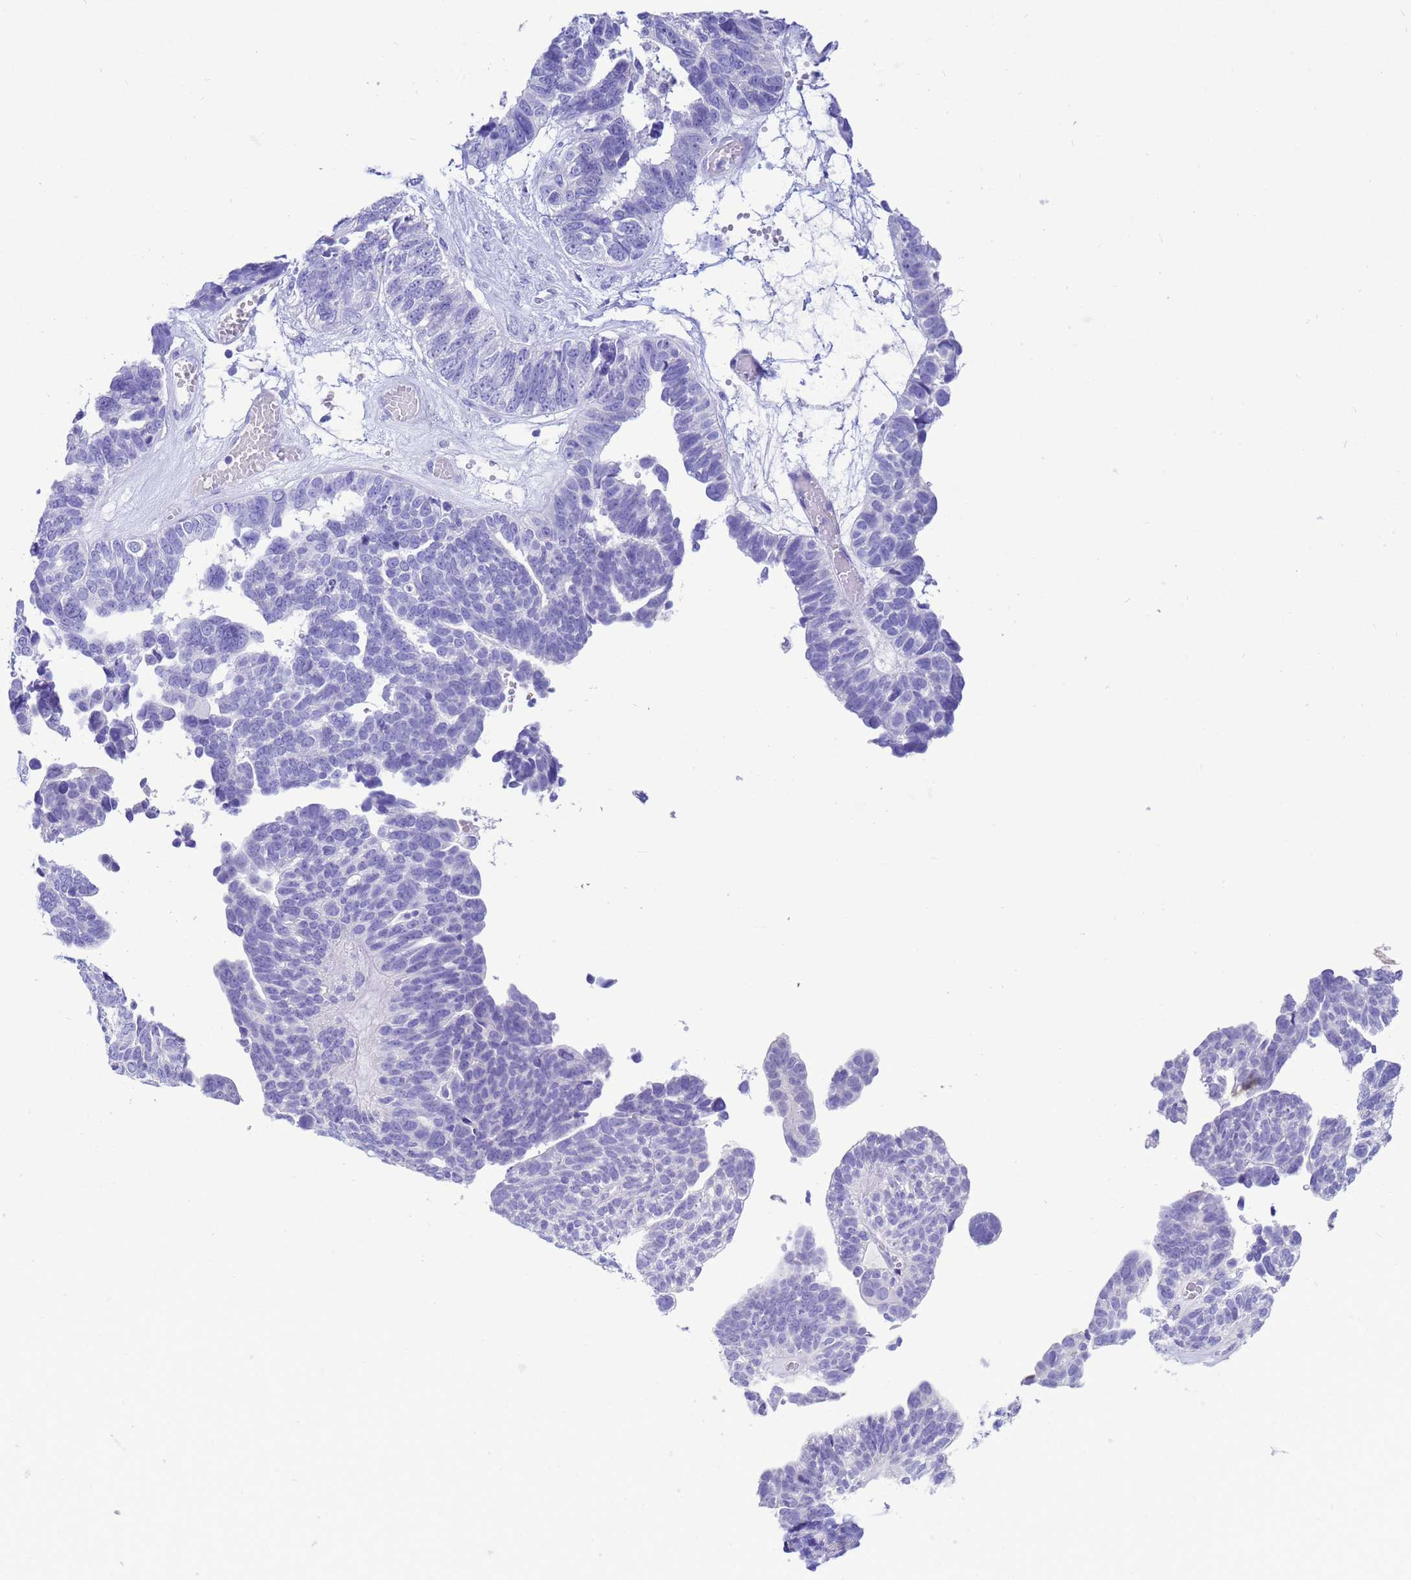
{"staining": {"intensity": "negative", "quantity": "none", "location": "none"}, "tissue": "ovarian cancer", "cell_type": "Tumor cells", "image_type": "cancer", "snomed": [{"axis": "morphology", "description": "Cystadenocarcinoma, serous, NOS"}, {"axis": "topography", "description": "Ovary"}], "caption": "Protein analysis of serous cystadenocarcinoma (ovarian) shows no significant positivity in tumor cells.", "gene": "AKR1C2", "patient": {"sex": "female", "age": 79}}